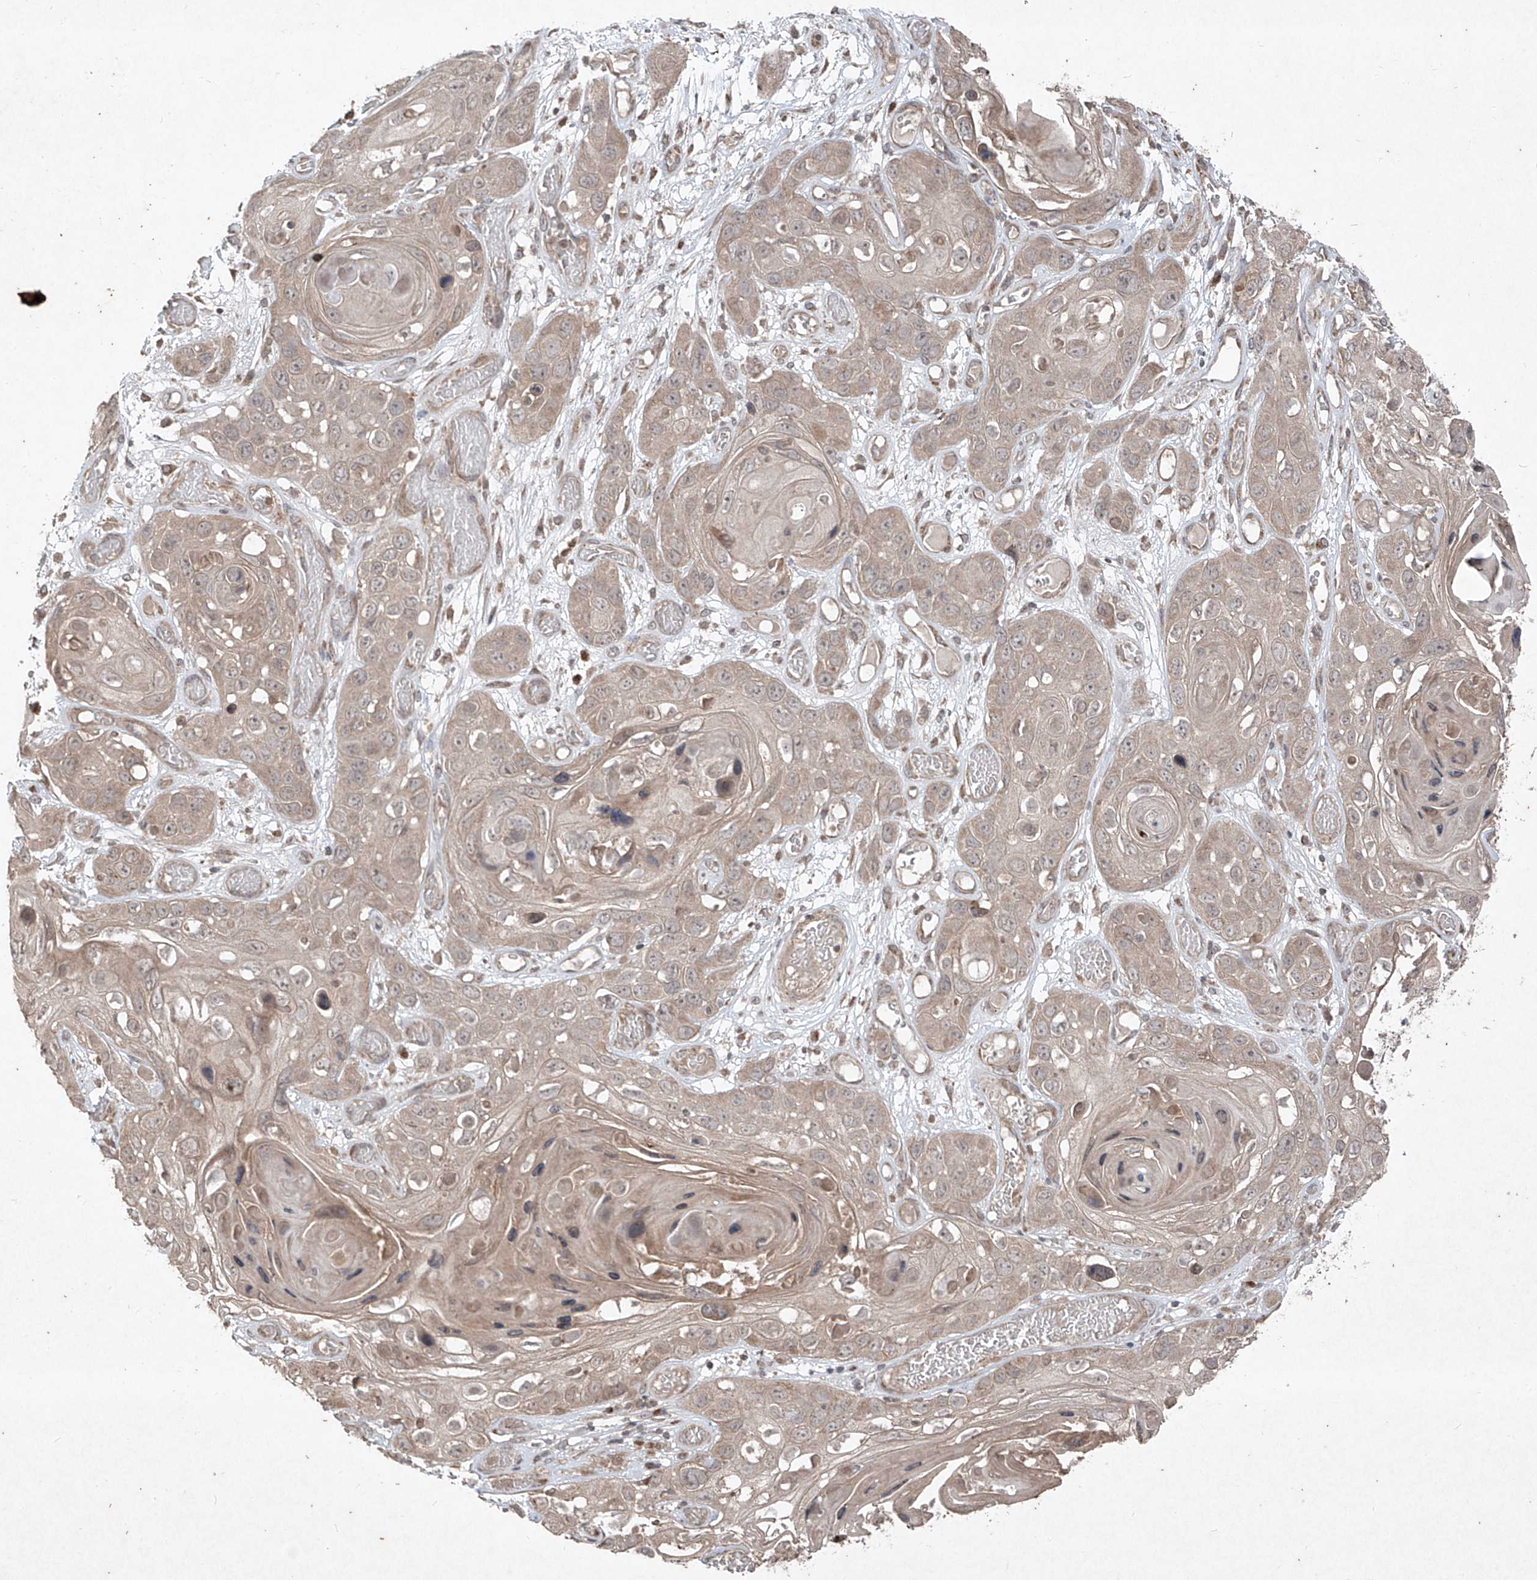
{"staining": {"intensity": "weak", "quantity": ">75%", "location": "cytoplasmic/membranous"}, "tissue": "skin cancer", "cell_type": "Tumor cells", "image_type": "cancer", "snomed": [{"axis": "morphology", "description": "Squamous cell carcinoma, NOS"}, {"axis": "topography", "description": "Skin"}], "caption": "Human skin cancer stained with a protein marker demonstrates weak staining in tumor cells.", "gene": "ABCD3", "patient": {"sex": "male", "age": 55}}